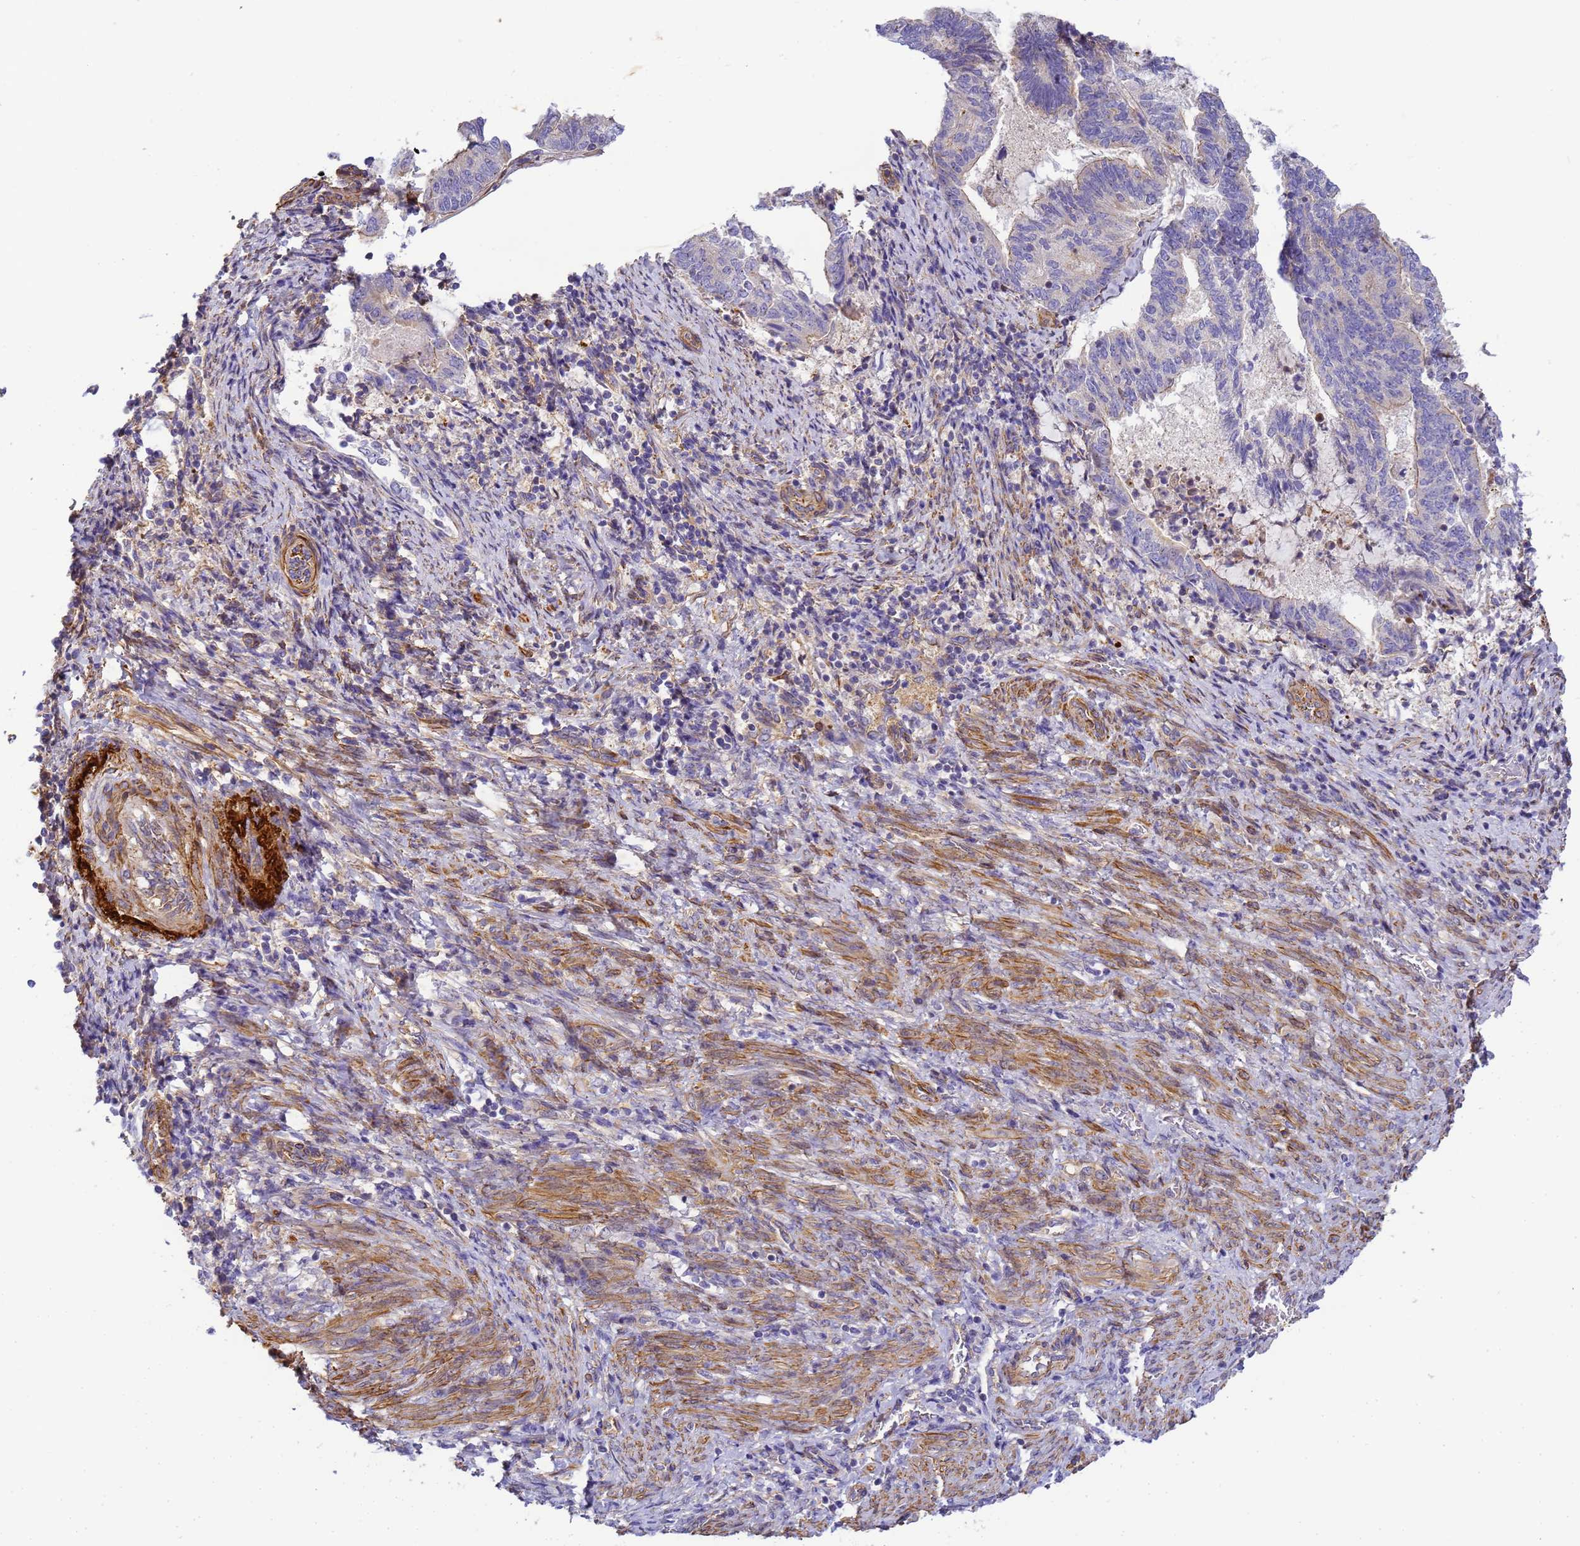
{"staining": {"intensity": "negative", "quantity": "none", "location": "none"}, "tissue": "endometrial cancer", "cell_type": "Tumor cells", "image_type": "cancer", "snomed": [{"axis": "morphology", "description": "Adenocarcinoma, NOS"}, {"axis": "topography", "description": "Endometrium"}], "caption": "A high-resolution photomicrograph shows IHC staining of adenocarcinoma (endometrial), which shows no significant expression in tumor cells. Nuclei are stained in blue.", "gene": "MYL12A", "patient": {"sex": "female", "age": 80}}